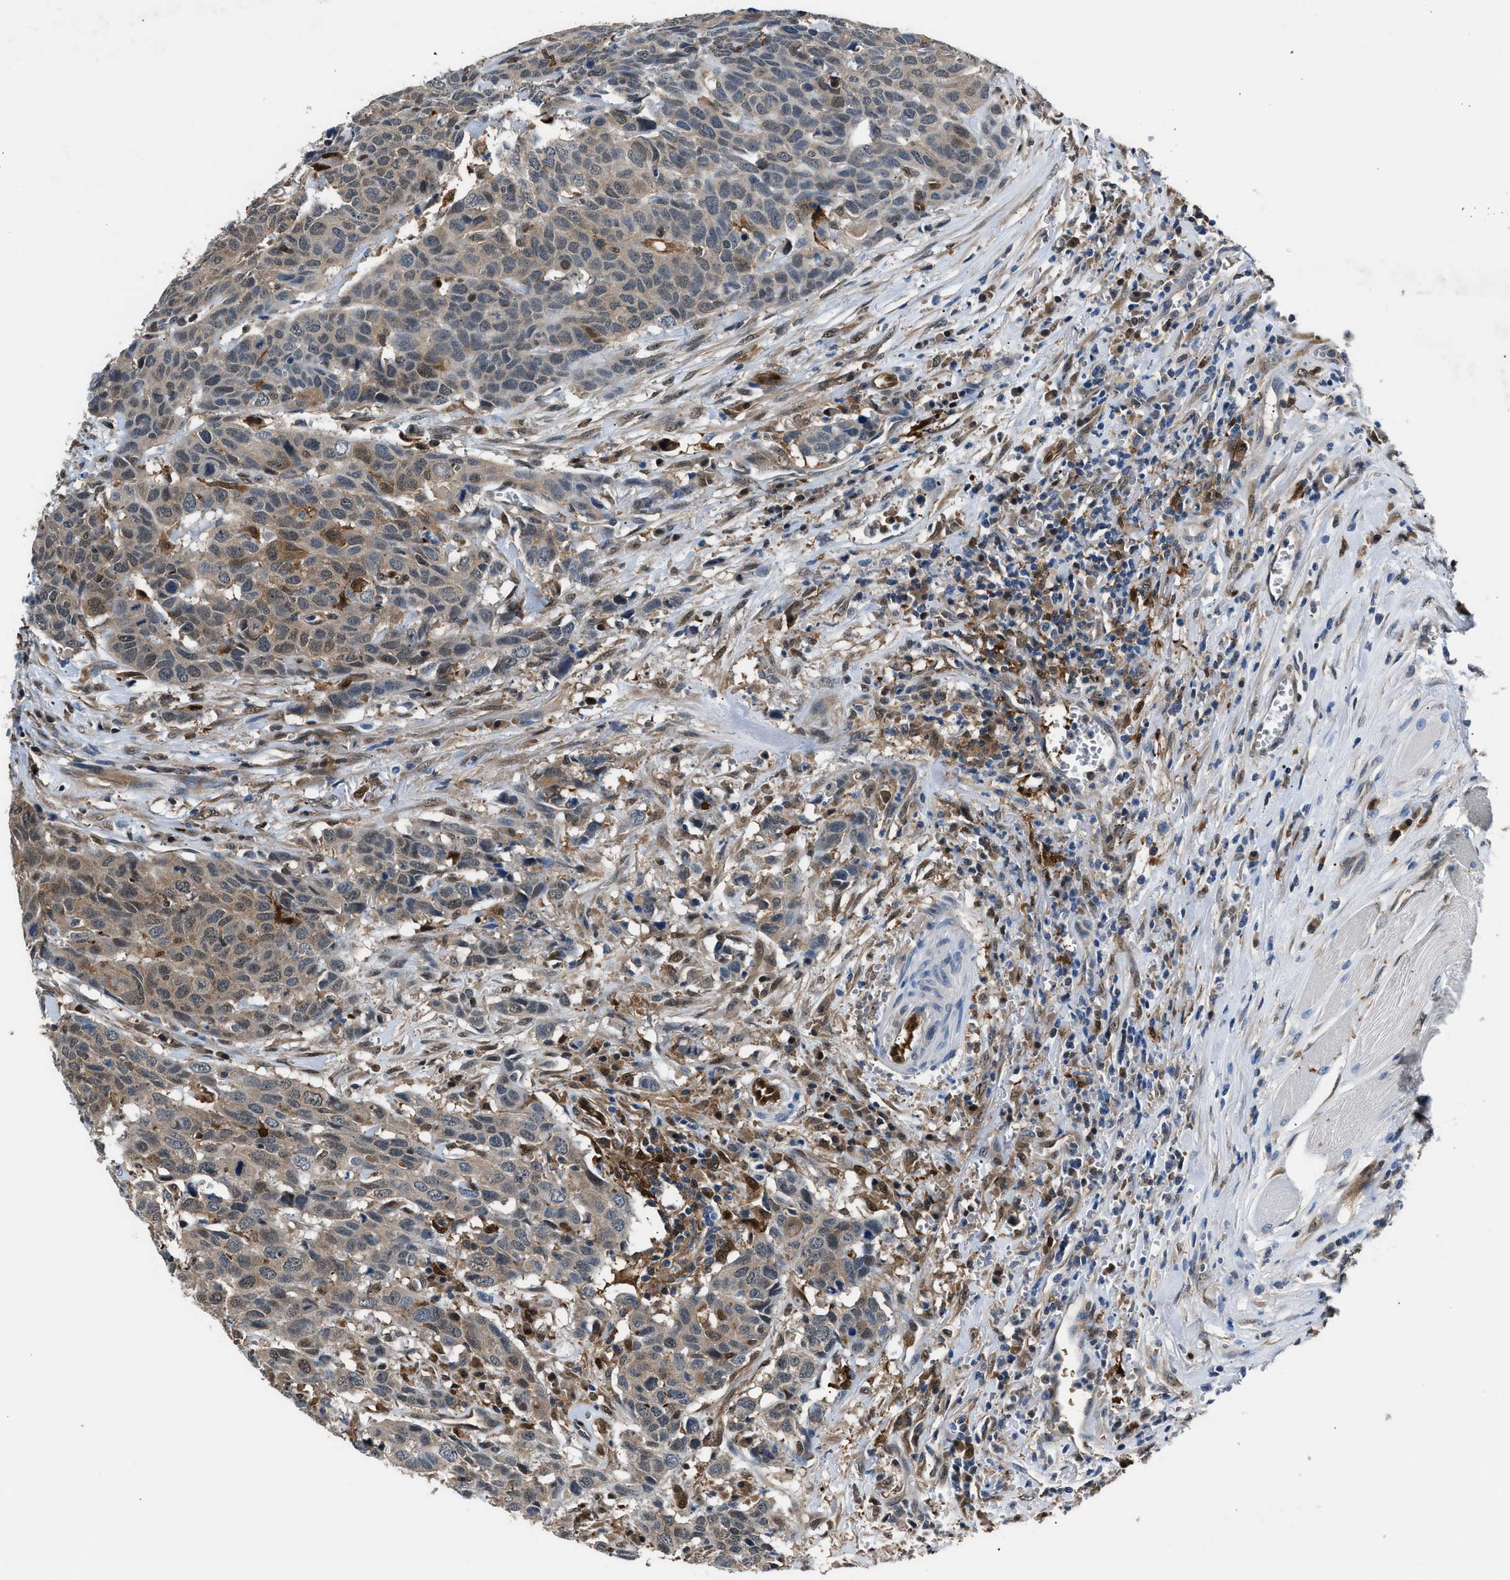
{"staining": {"intensity": "weak", "quantity": "25%-75%", "location": "cytoplasmic/membranous"}, "tissue": "head and neck cancer", "cell_type": "Tumor cells", "image_type": "cancer", "snomed": [{"axis": "morphology", "description": "Squamous cell carcinoma, NOS"}, {"axis": "topography", "description": "Head-Neck"}], "caption": "This is an image of IHC staining of squamous cell carcinoma (head and neck), which shows weak expression in the cytoplasmic/membranous of tumor cells.", "gene": "PPA1", "patient": {"sex": "male", "age": 66}}